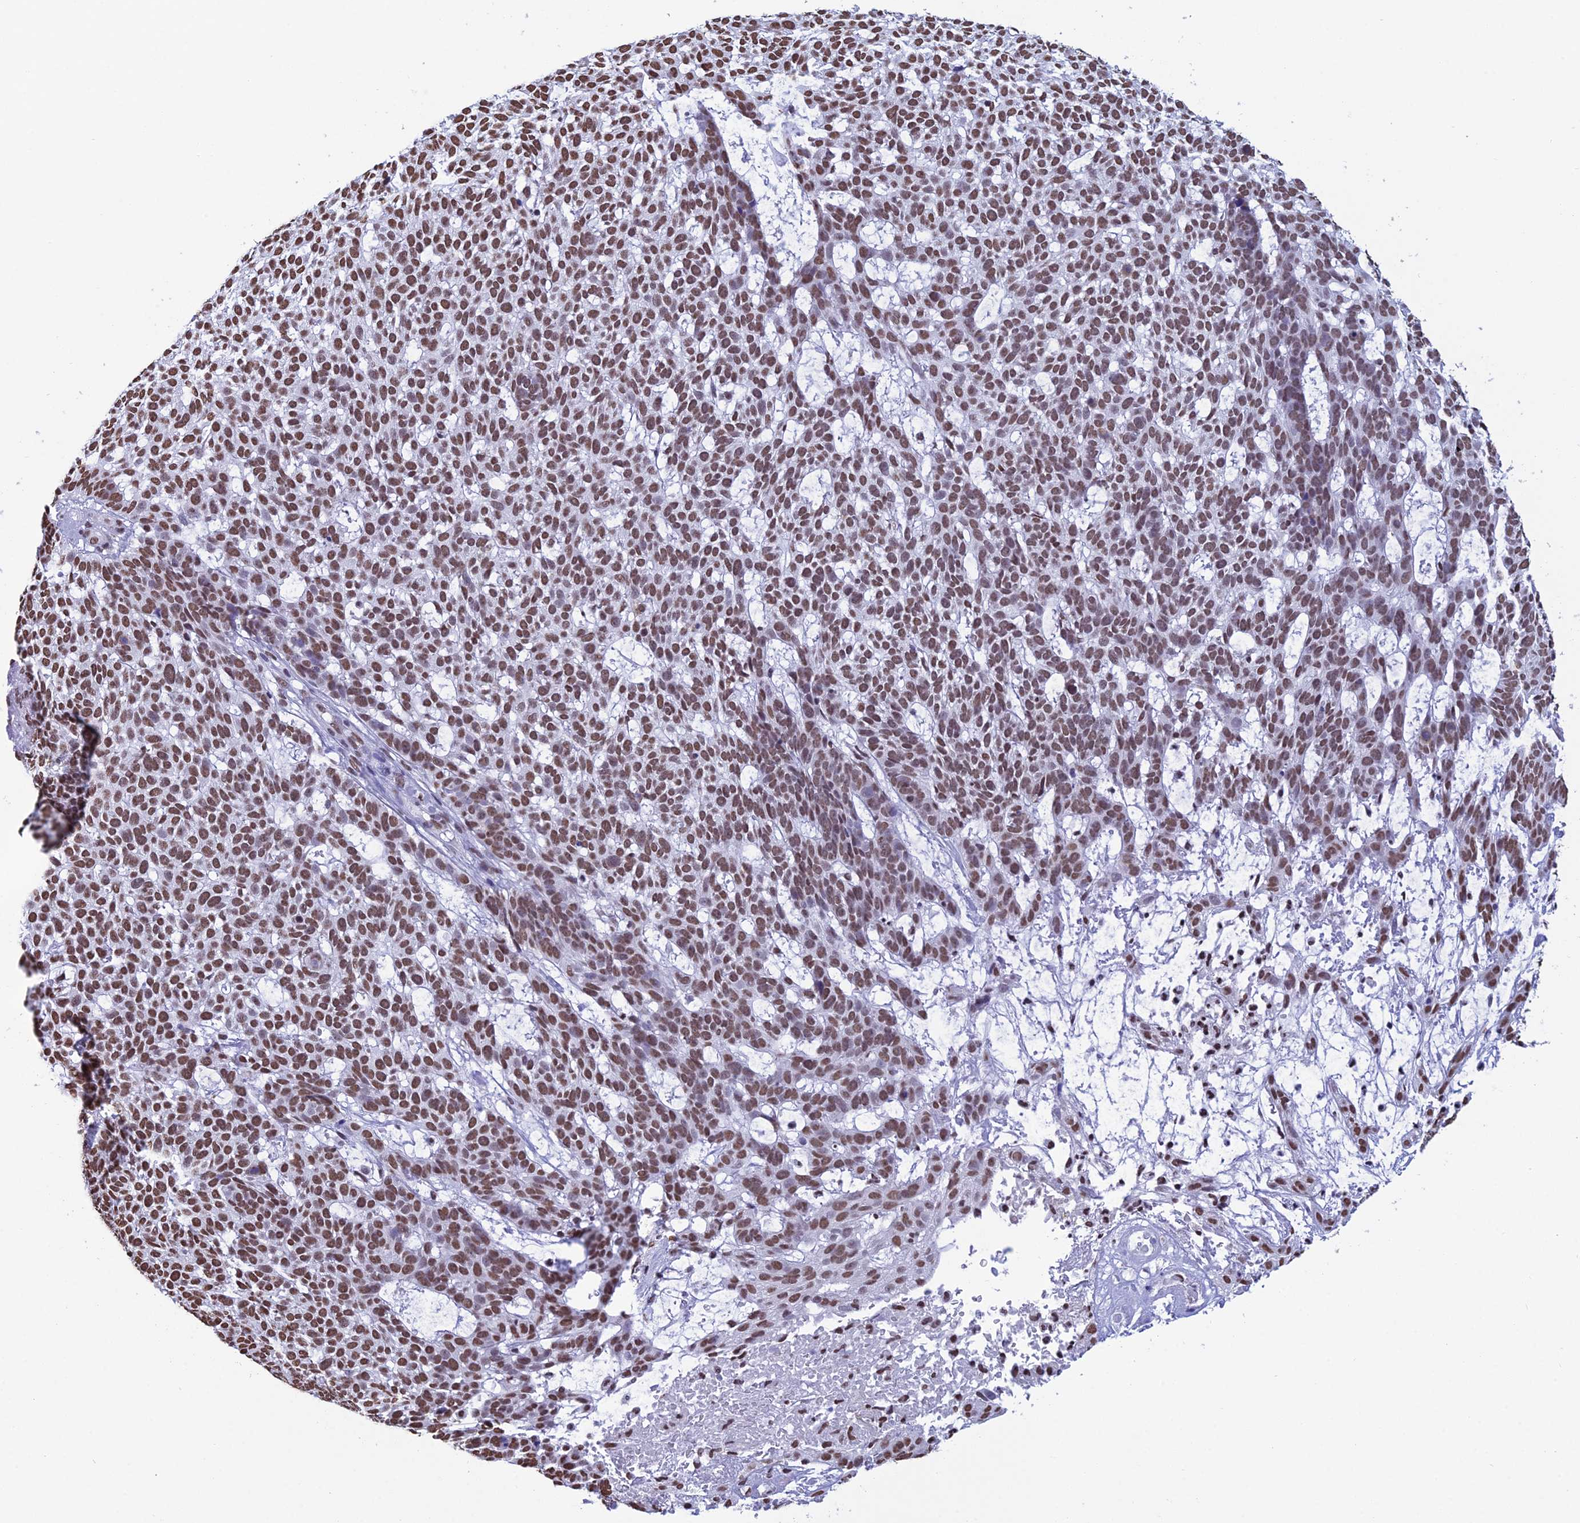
{"staining": {"intensity": "moderate", "quantity": ">75%", "location": "nuclear"}, "tissue": "skin cancer", "cell_type": "Tumor cells", "image_type": "cancer", "snomed": [{"axis": "morphology", "description": "Basal cell carcinoma"}, {"axis": "topography", "description": "Skin"}], "caption": "A histopathology image of skin cancer (basal cell carcinoma) stained for a protein displays moderate nuclear brown staining in tumor cells.", "gene": "PRAMEF12", "patient": {"sex": "female", "age": 78}}